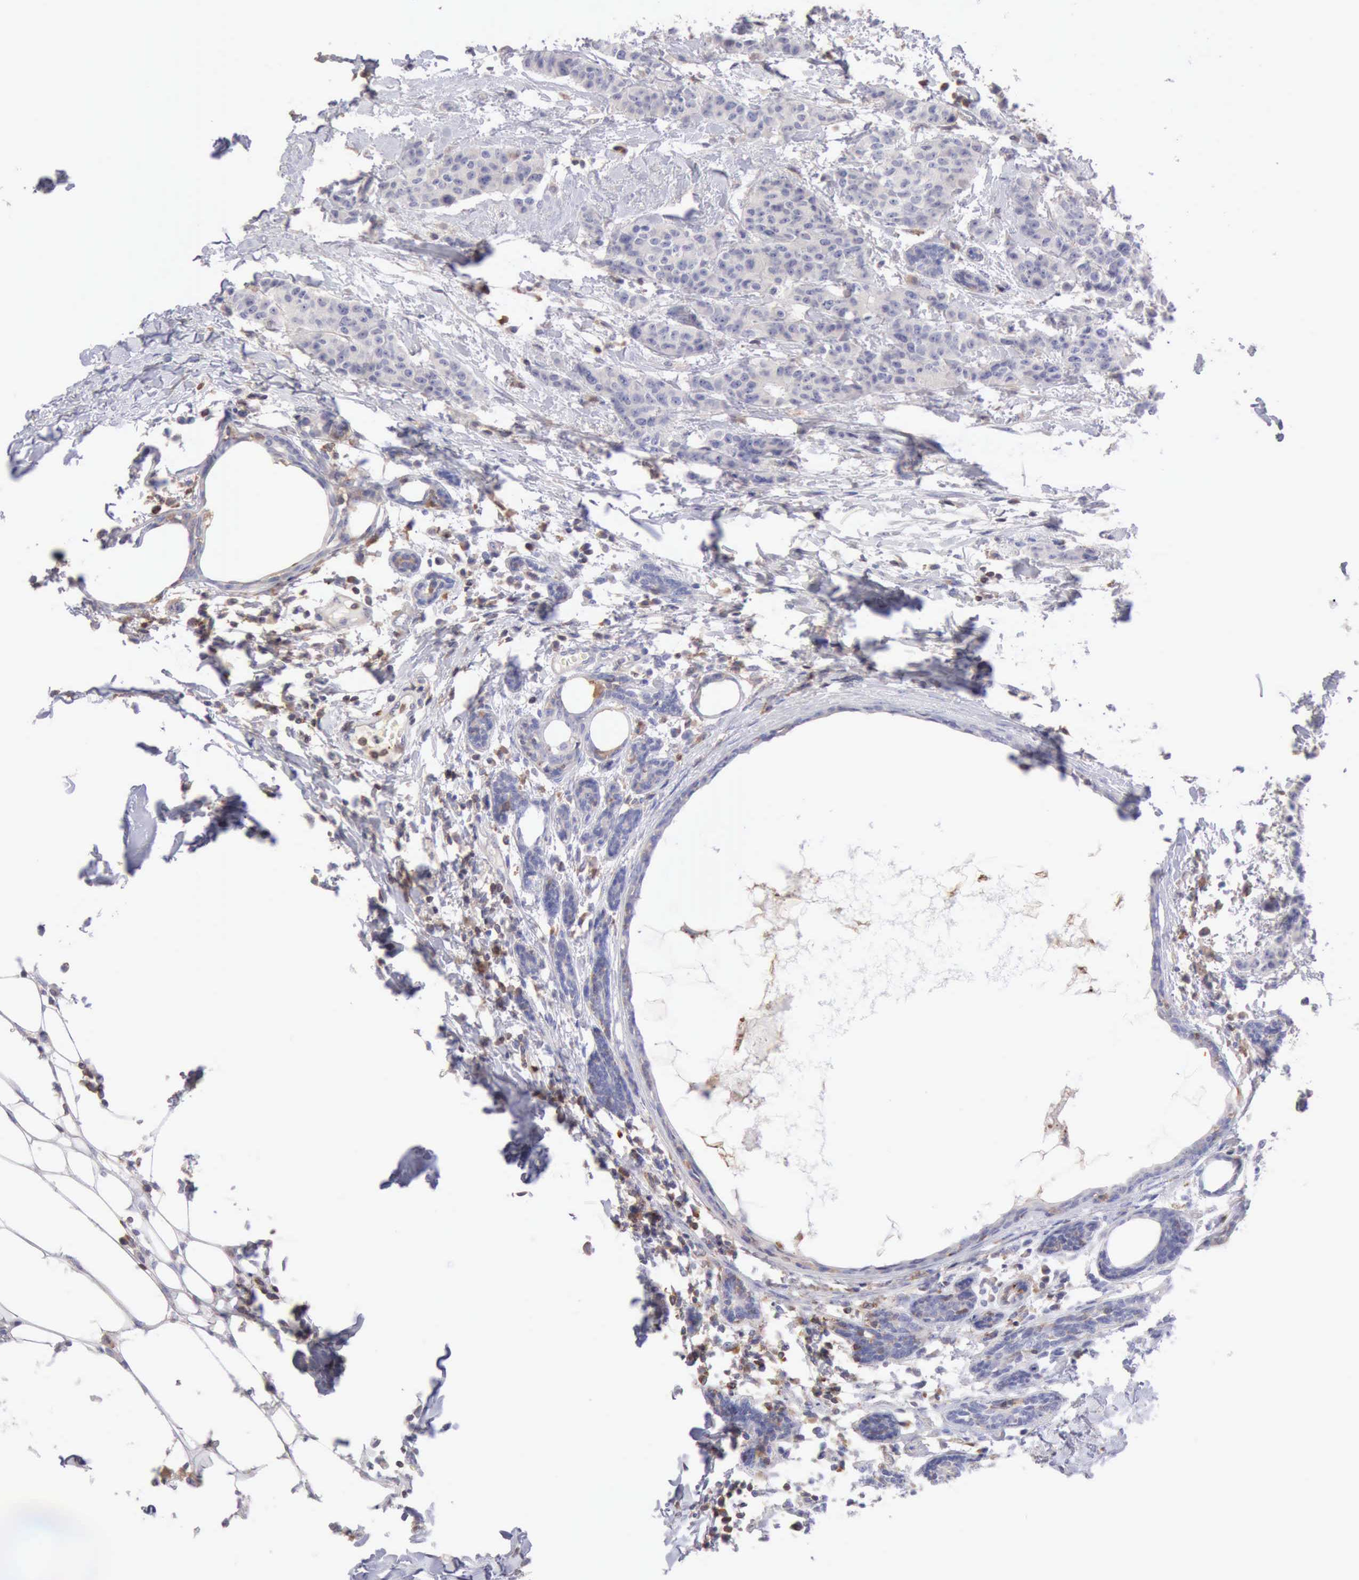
{"staining": {"intensity": "negative", "quantity": "none", "location": "none"}, "tissue": "breast cancer", "cell_type": "Tumor cells", "image_type": "cancer", "snomed": [{"axis": "morphology", "description": "Duct carcinoma"}, {"axis": "topography", "description": "Breast"}], "caption": "Histopathology image shows no protein expression in tumor cells of intraductal carcinoma (breast) tissue.", "gene": "SASH3", "patient": {"sex": "female", "age": 40}}